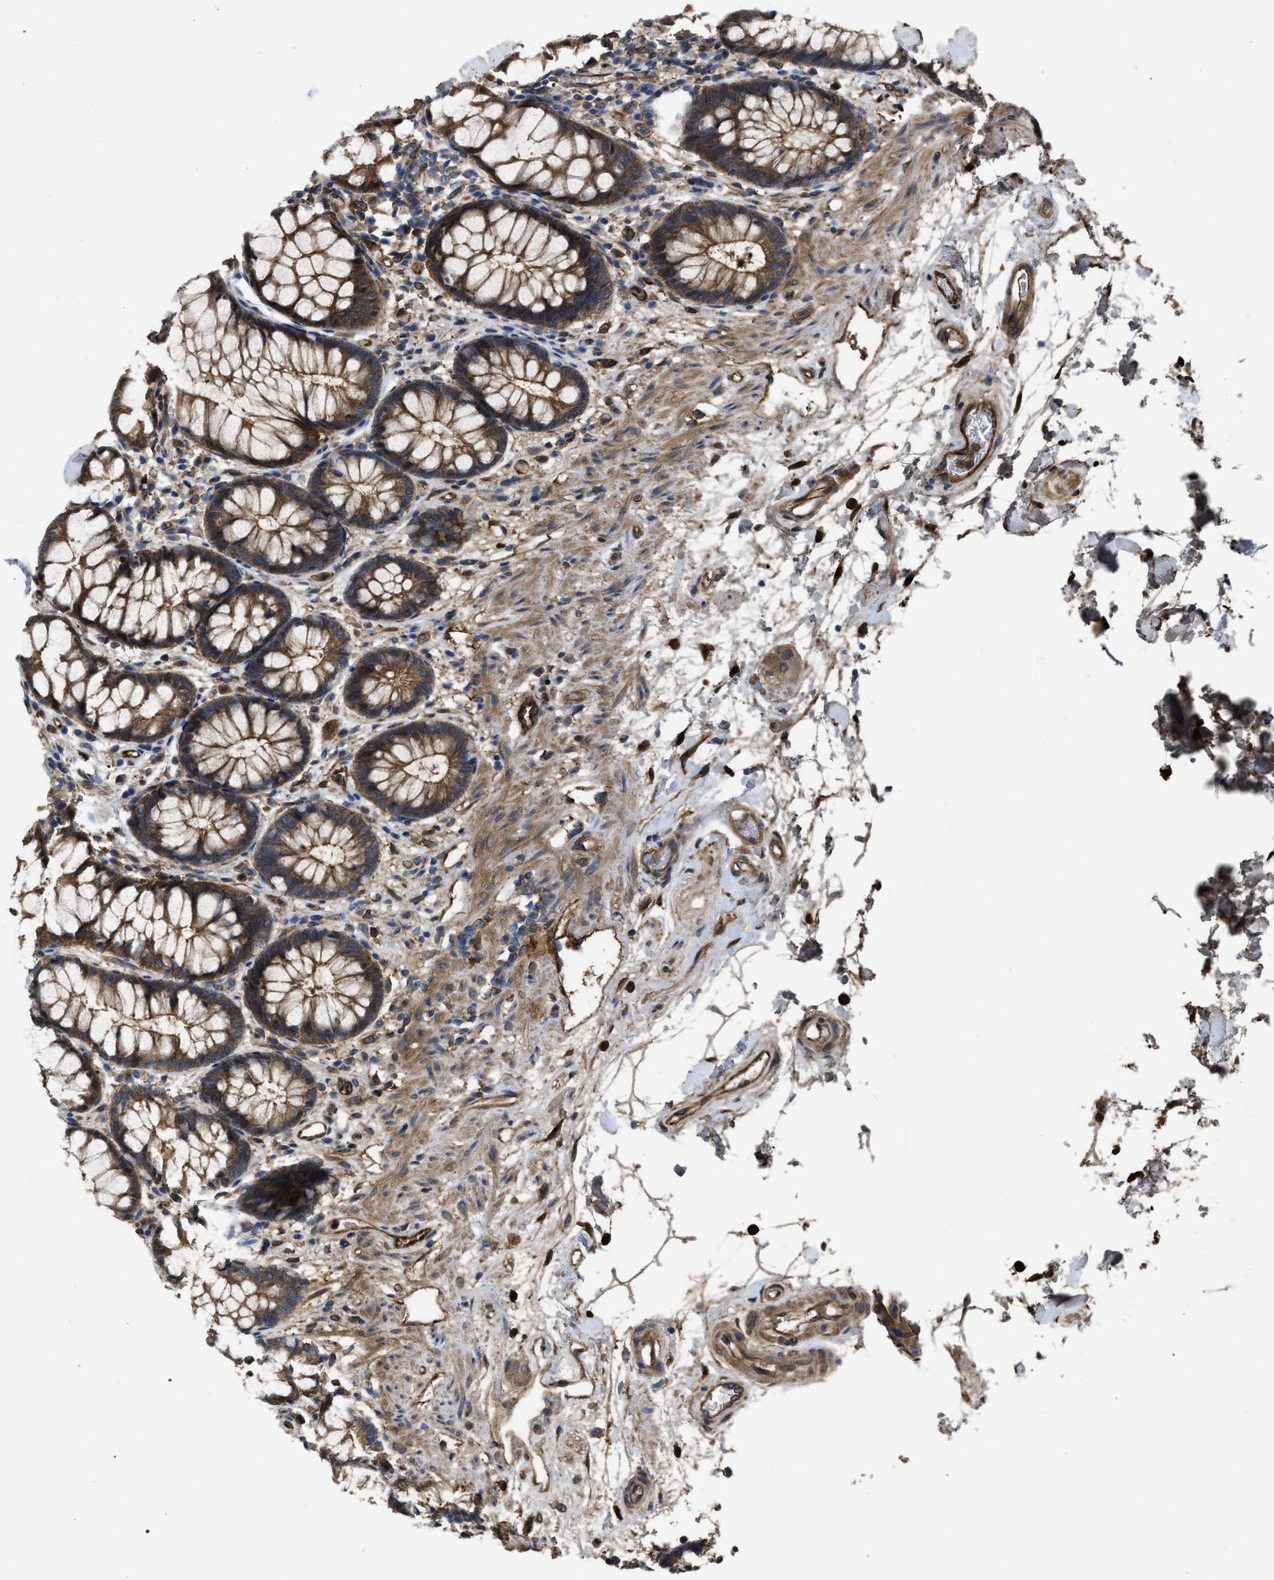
{"staining": {"intensity": "strong", "quantity": ">75%", "location": "cytoplasmic/membranous"}, "tissue": "rectum", "cell_type": "Glandular cells", "image_type": "normal", "snomed": [{"axis": "morphology", "description": "Normal tissue, NOS"}, {"axis": "topography", "description": "Rectum"}], "caption": "Protein expression analysis of benign rectum shows strong cytoplasmic/membranous expression in approximately >75% of glandular cells.", "gene": "TRIOBP", "patient": {"sex": "male", "age": 64}}